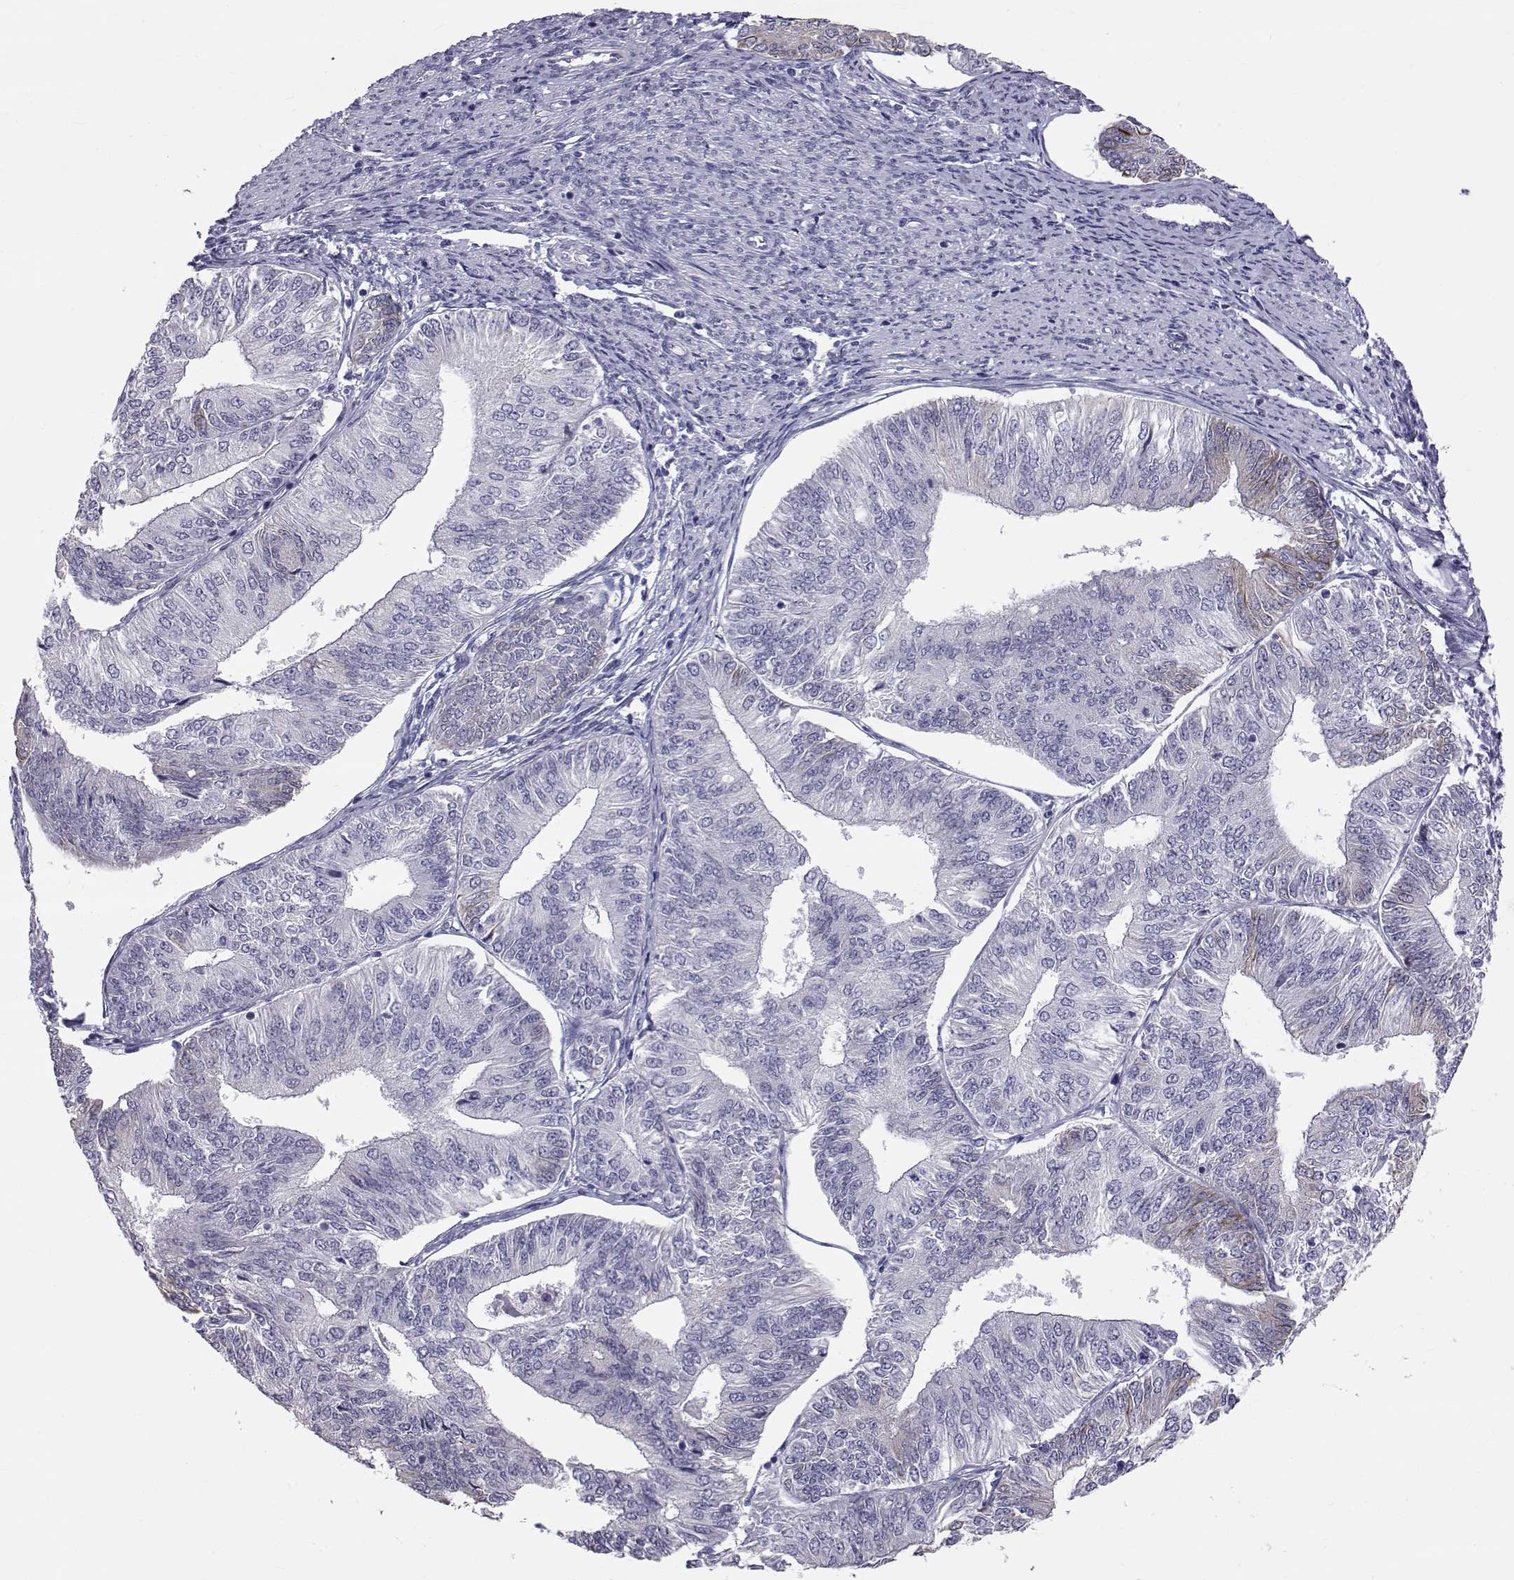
{"staining": {"intensity": "negative", "quantity": "none", "location": "none"}, "tissue": "endometrial cancer", "cell_type": "Tumor cells", "image_type": "cancer", "snomed": [{"axis": "morphology", "description": "Adenocarcinoma, NOS"}, {"axis": "topography", "description": "Endometrium"}], "caption": "There is no significant staining in tumor cells of endometrial cancer (adenocarcinoma).", "gene": "RNASE12", "patient": {"sex": "female", "age": 58}}